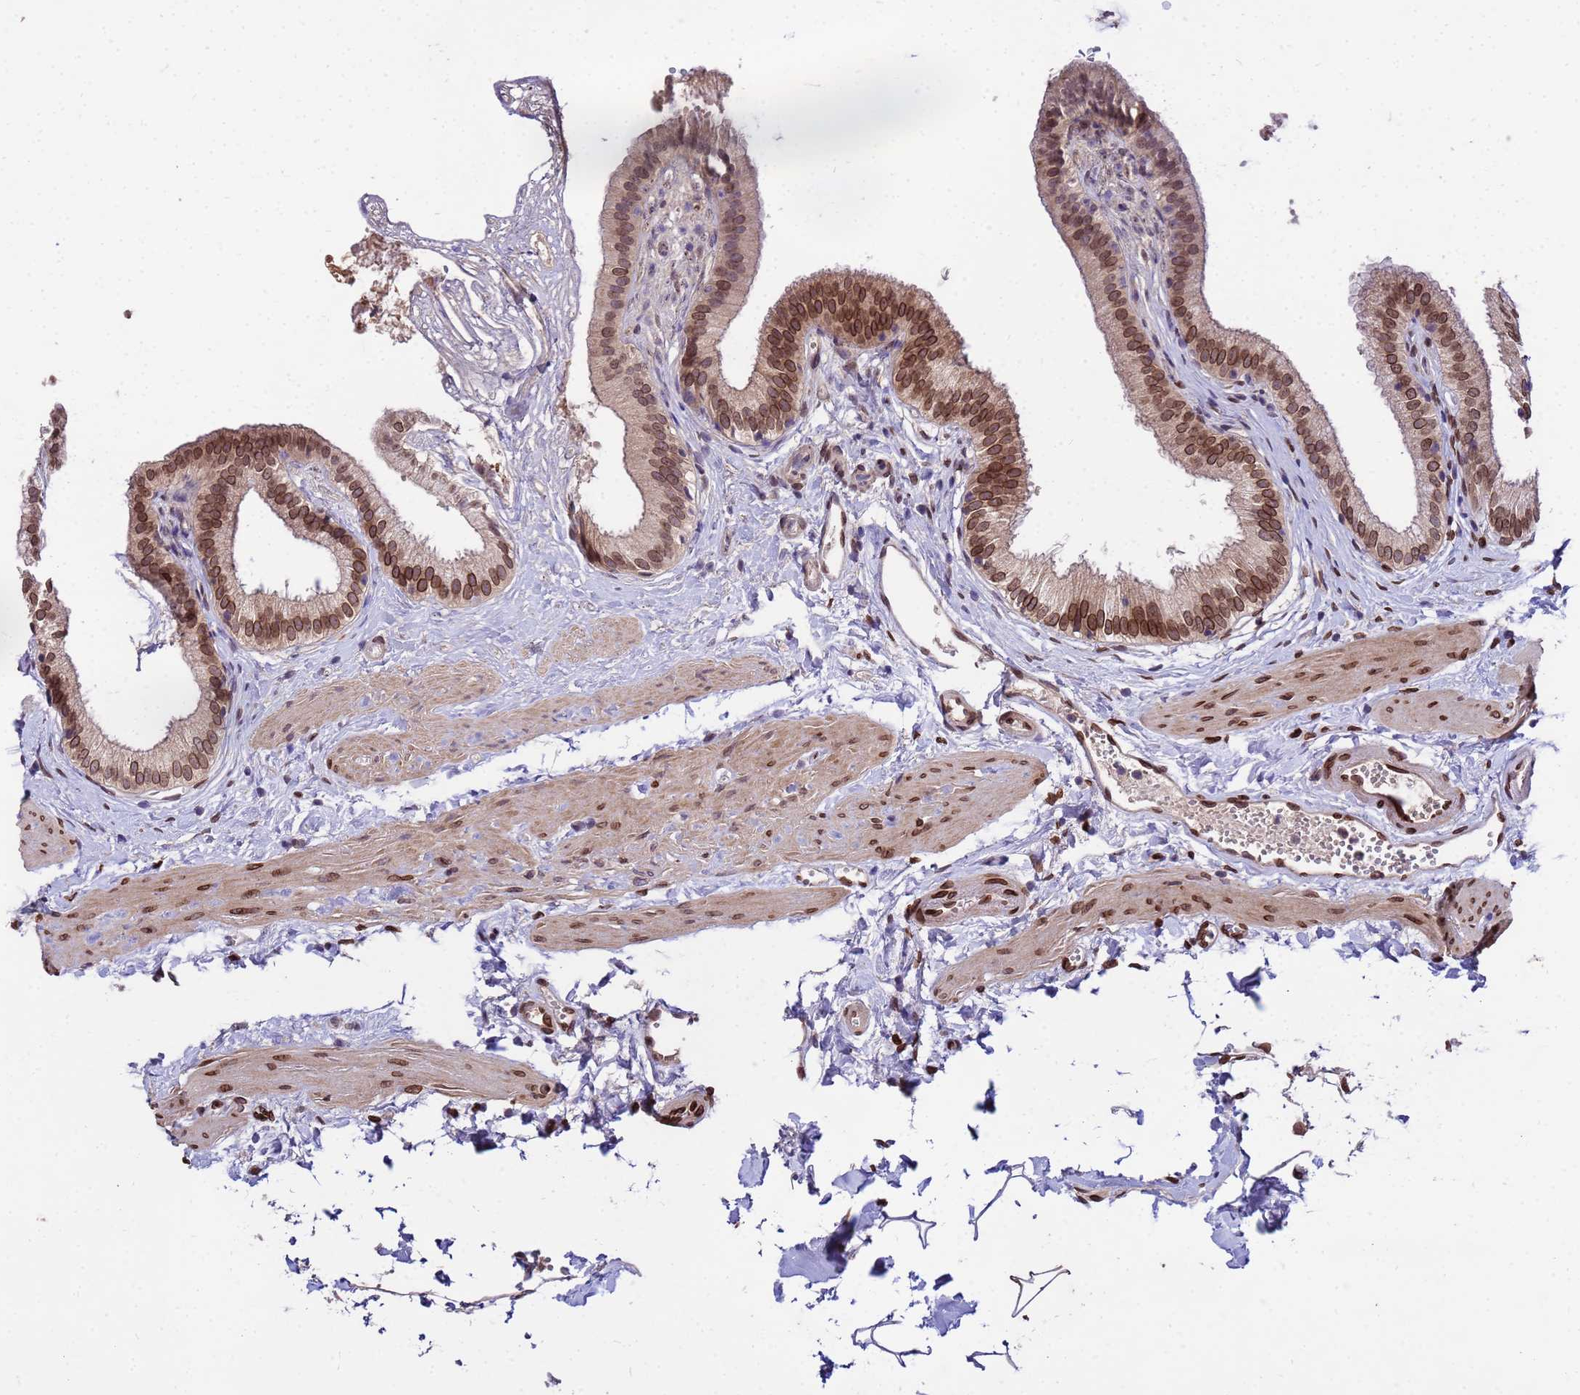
{"staining": {"intensity": "strong", "quantity": "25%-75%", "location": "cytoplasmic/membranous,nuclear"}, "tissue": "gallbladder", "cell_type": "Glandular cells", "image_type": "normal", "snomed": [{"axis": "morphology", "description": "Normal tissue, NOS"}, {"axis": "topography", "description": "Gallbladder"}], "caption": "Strong cytoplasmic/membranous,nuclear positivity for a protein is appreciated in approximately 25%-75% of glandular cells of unremarkable gallbladder using immunohistochemistry (IHC).", "gene": "GPR135", "patient": {"sex": "female", "age": 54}}